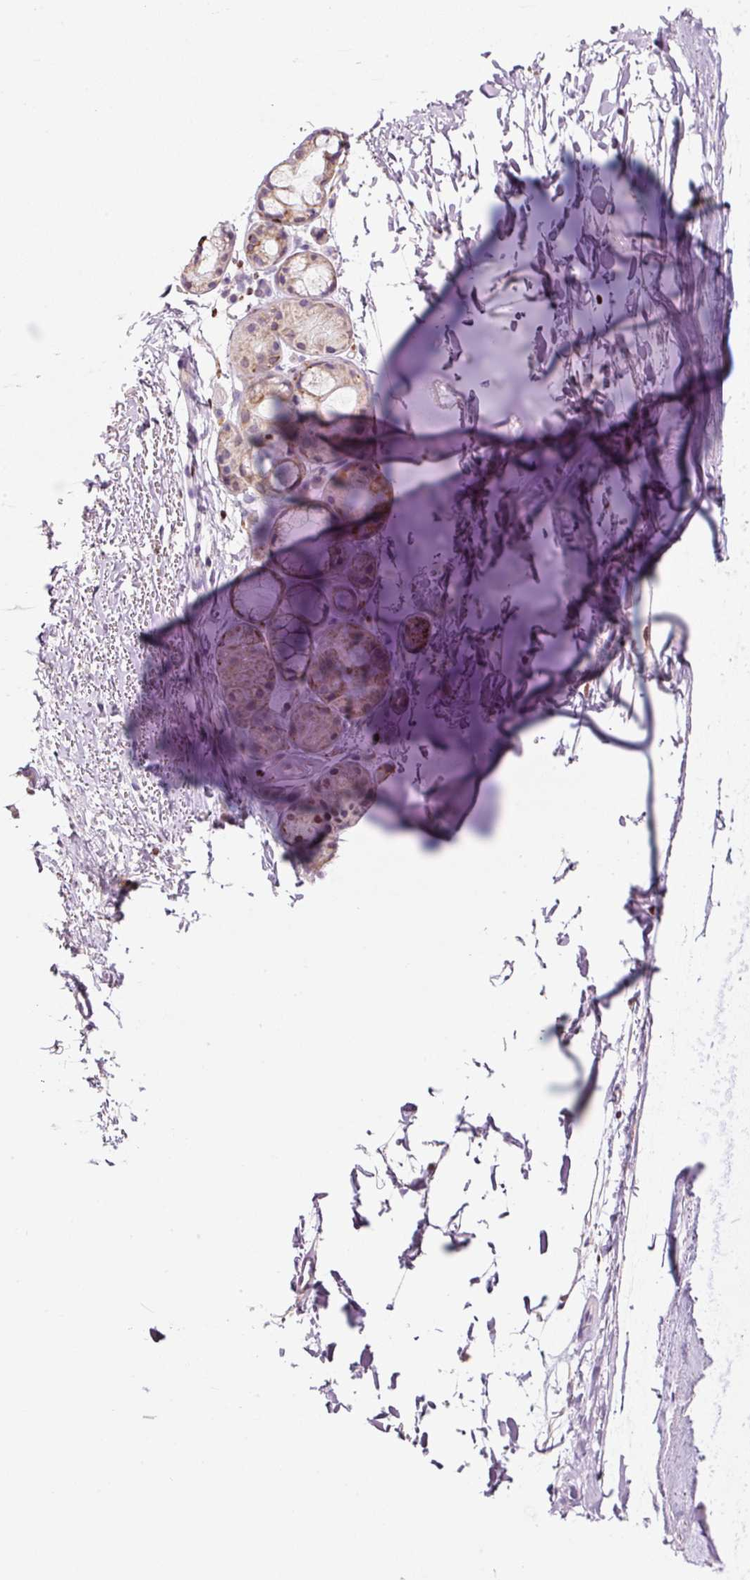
{"staining": {"intensity": "negative", "quantity": "none", "location": "none"}, "tissue": "adipose tissue", "cell_type": "Adipocytes", "image_type": "normal", "snomed": [{"axis": "morphology", "description": "Normal tissue, NOS"}, {"axis": "topography", "description": "Cartilage tissue"}, {"axis": "topography", "description": "Nasopharynx"}], "caption": "DAB (3,3'-diaminobenzidine) immunohistochemical staining of normal adipose tissue reveals no significant positivity in adipocytes.", "gene": "TMEM8B", "patient": {"sex": "male", "age": 56}}